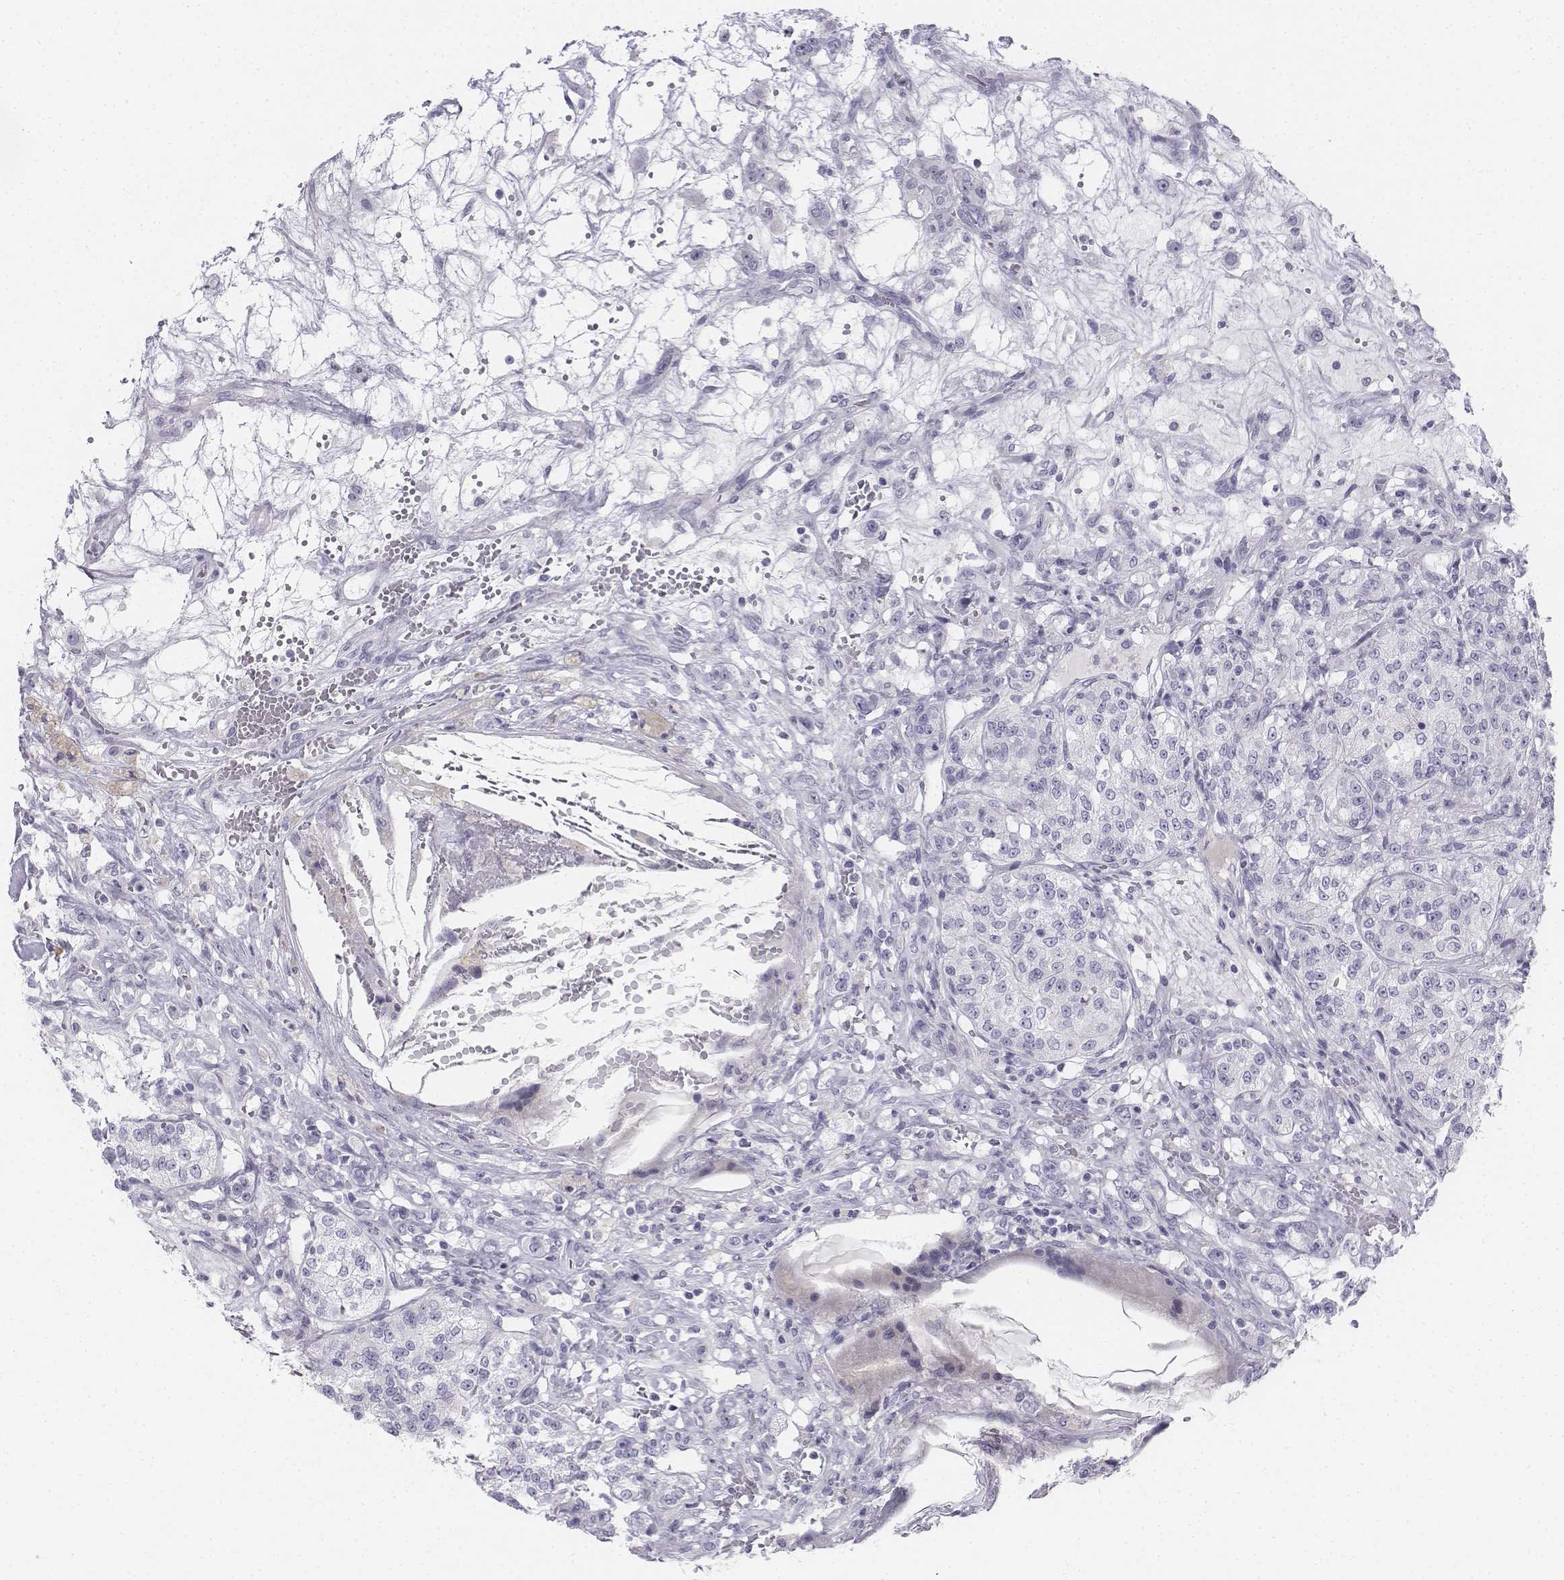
{"staining": {"intensity": "negative", "quantity": "none", "location": "none"}, "tissue": "renal cancer", "cell_type": "Tumor cells", "image_type": "cancer", "snomed": [{"axis": "morphology", "description": "Adenocarcinoma, NOS"}, {"axis": "topography", "description": "Kidney"}], "caption": "An image of human renal adenocarcinoma is negative for staining in tumor cells. The staining was performed using DAB to visualize the protein expression in brown, while the nuclei were stained in blue with hematoxylin (Magnification: 20x).", "gene": "TH", "patient": {"sex": "female", "age": 63}}